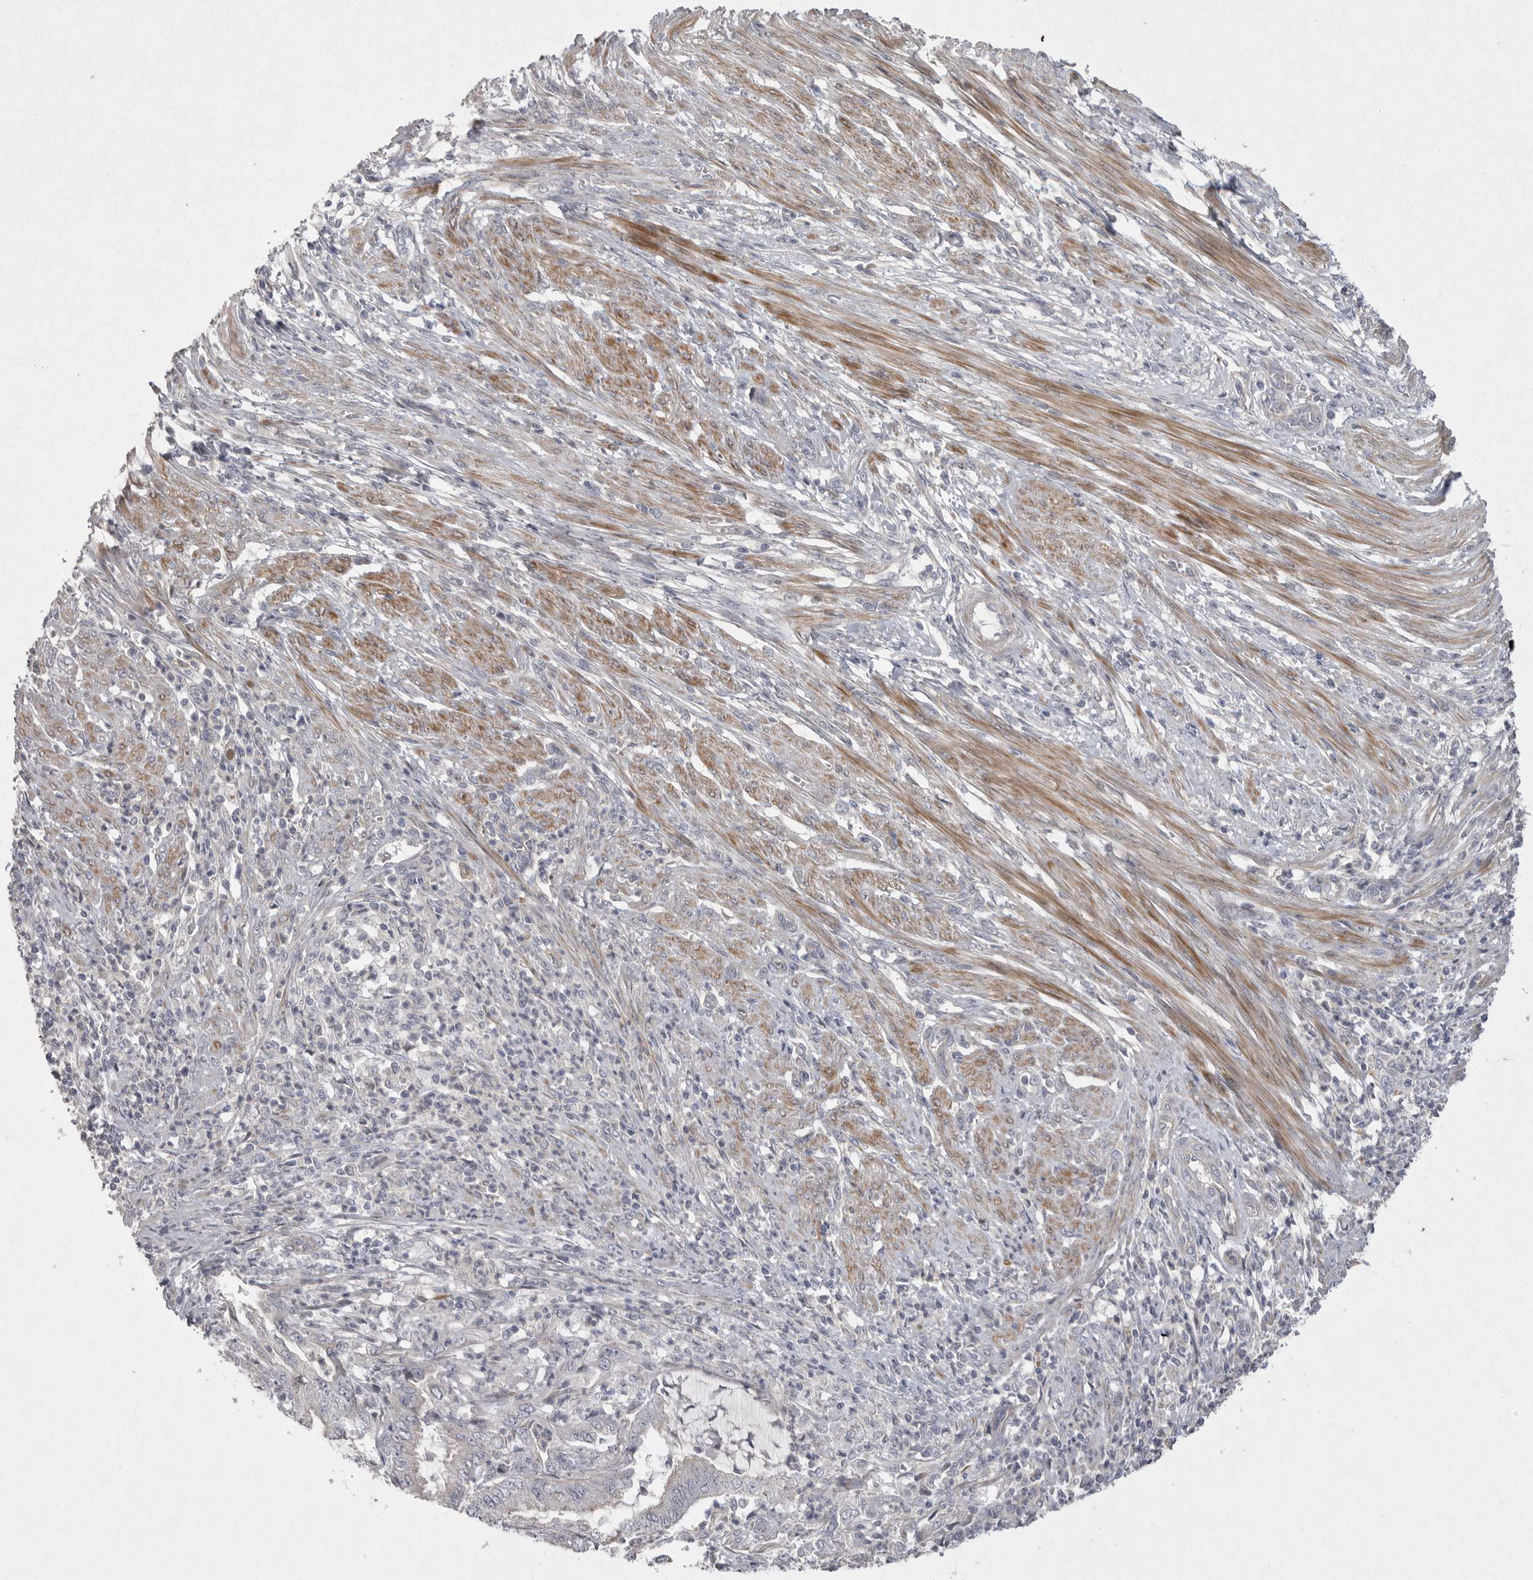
{"staining": {"intensity": "negative", "quantity": "none", "location": "none"}, "tissue": "endometrial cancer", "cell_type": "Tumor cells", "image_type": "cancer", "snomed": [{"axis": "morphology", "description": "Adenocarcinoma, NOS"}, {"axis": "topography", "description": "Endometrium"}], "caption": "Image shows no protein positivity in tumor cells of adenocarcinoma (endometrial) tissue.", "gene": "VANGL2", "patient": {"sex": "female", "age": 51}}